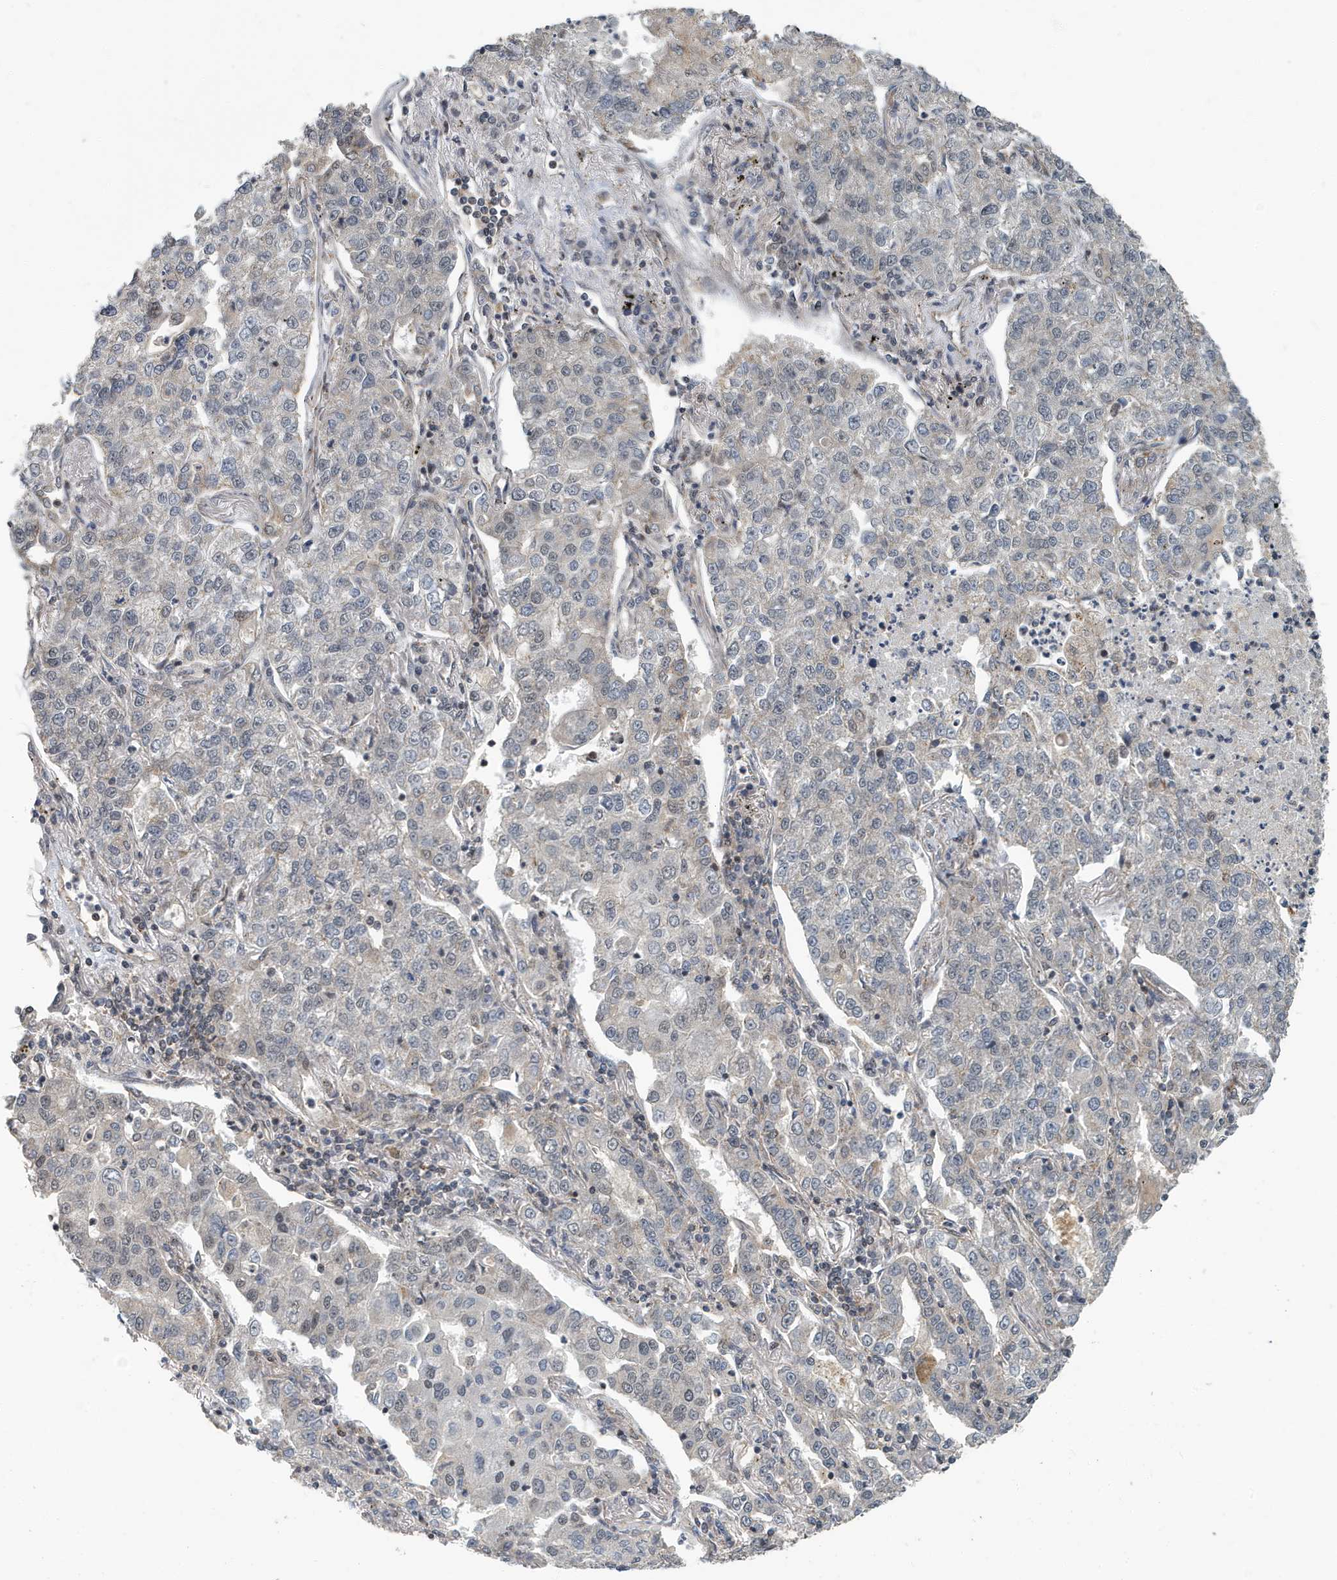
{"staining": {"intensity": "negative", "quantity": "none", "location": "none"}, "tissue": "lung cancer", "cell_type": "Tumor cells", "image_type": "cancer", "snomed": [{"axis": "morphology", "description": "Adenocarcinoma, NOS"}, {"axis": "topography", "description": "Lung"}], "caption": "This is an immunohistochemistry (IHC) histopathology image of adenocarcinoma (lung). There is no expression in tumor cells.", "gene": "KIF15", "patient": {"sex": "male", "age": 49}}